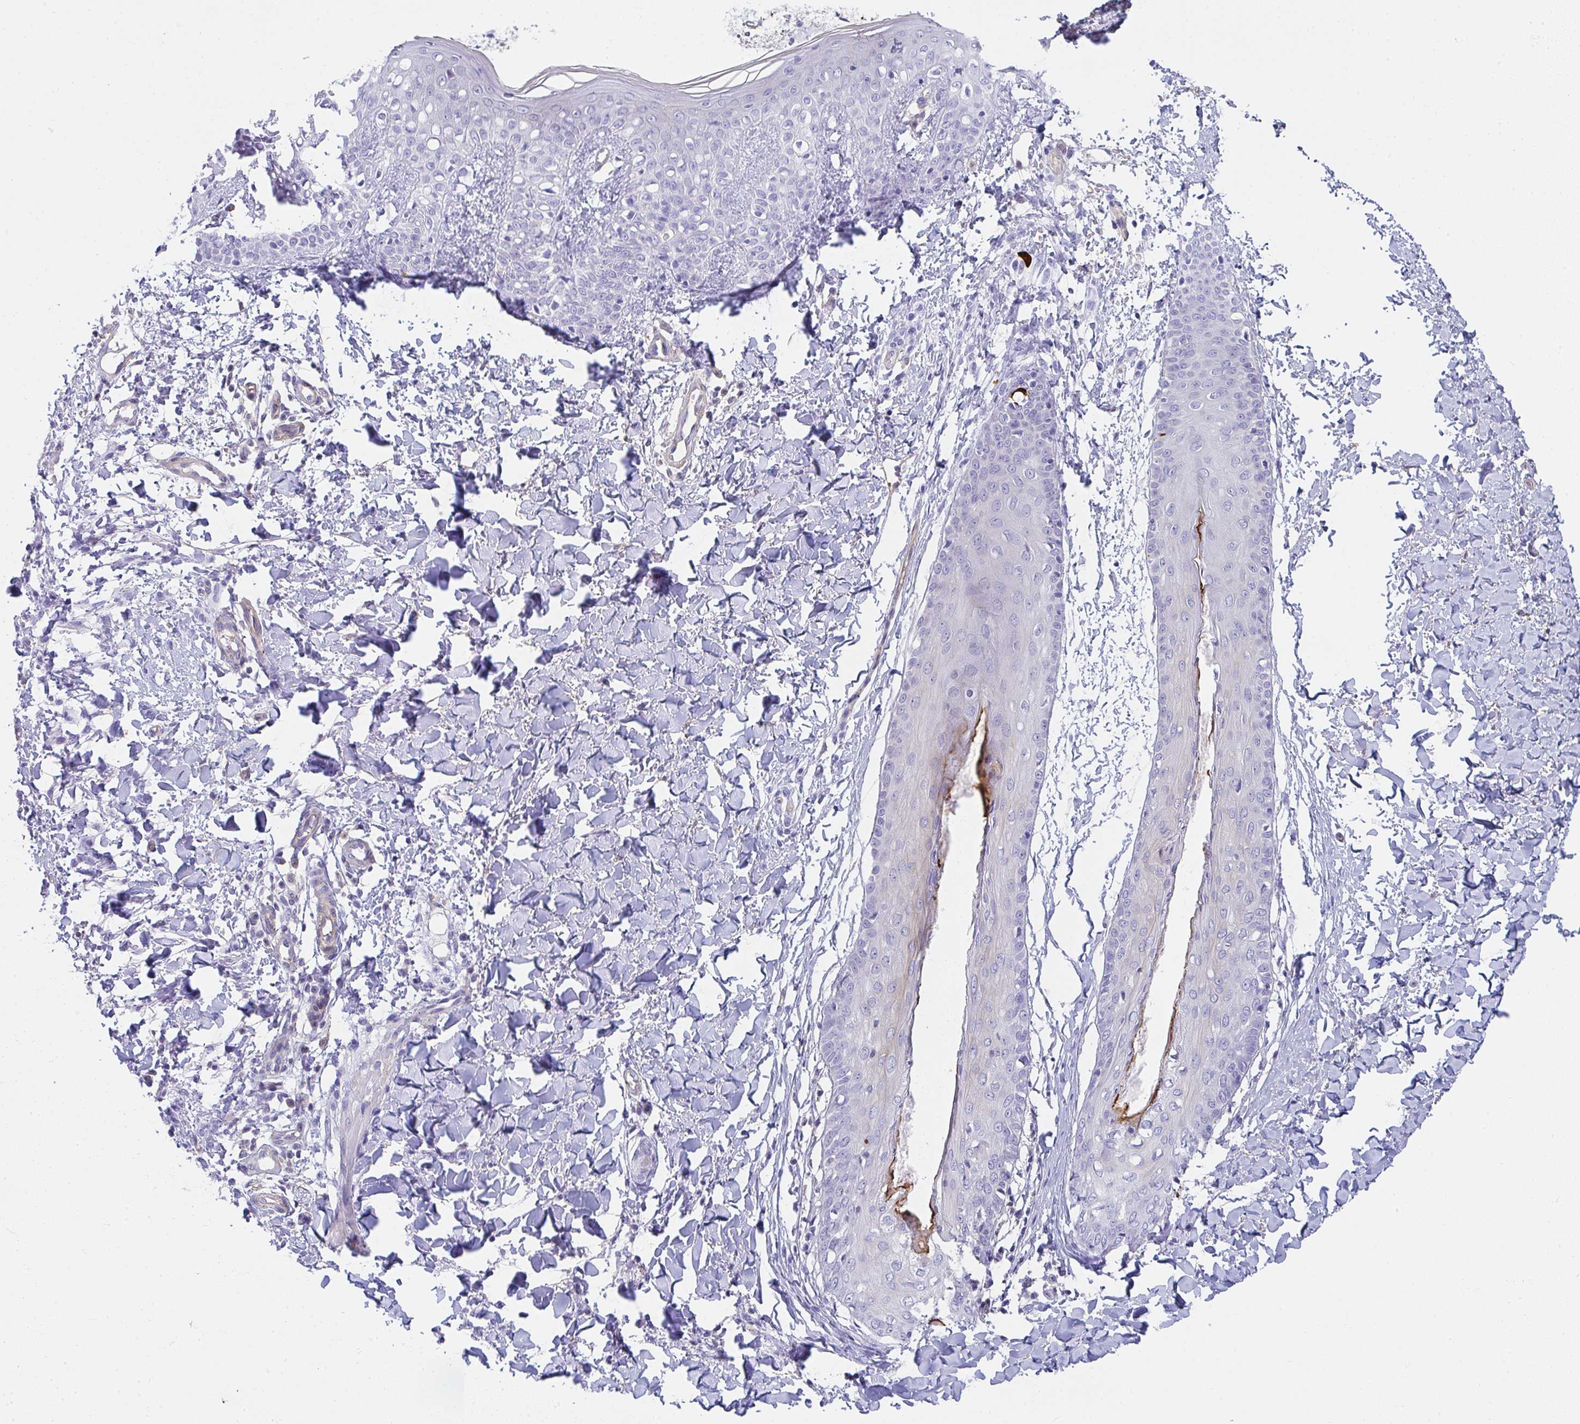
{"staining": {"intensity": "negative", "quantity": "none", "location": "none"}, "tissue": "skin", "cell_type": "Fibroblasts", "image_type": "normal", "snomed": [{"axis": "morphology", "description": "Normal tissue, NOS"}, {"axis": "topography", "description": "Skin"}], "caption": "This histopathology image is of unremarkable skin stained with immunohistochemistry (IHC) to label a protein in brown with the nuclei are counter-stained blue. There is no staining in fibroblasts.", "gene": "TNFAIP8", "patient": {"sex": "male", "age": 16}}